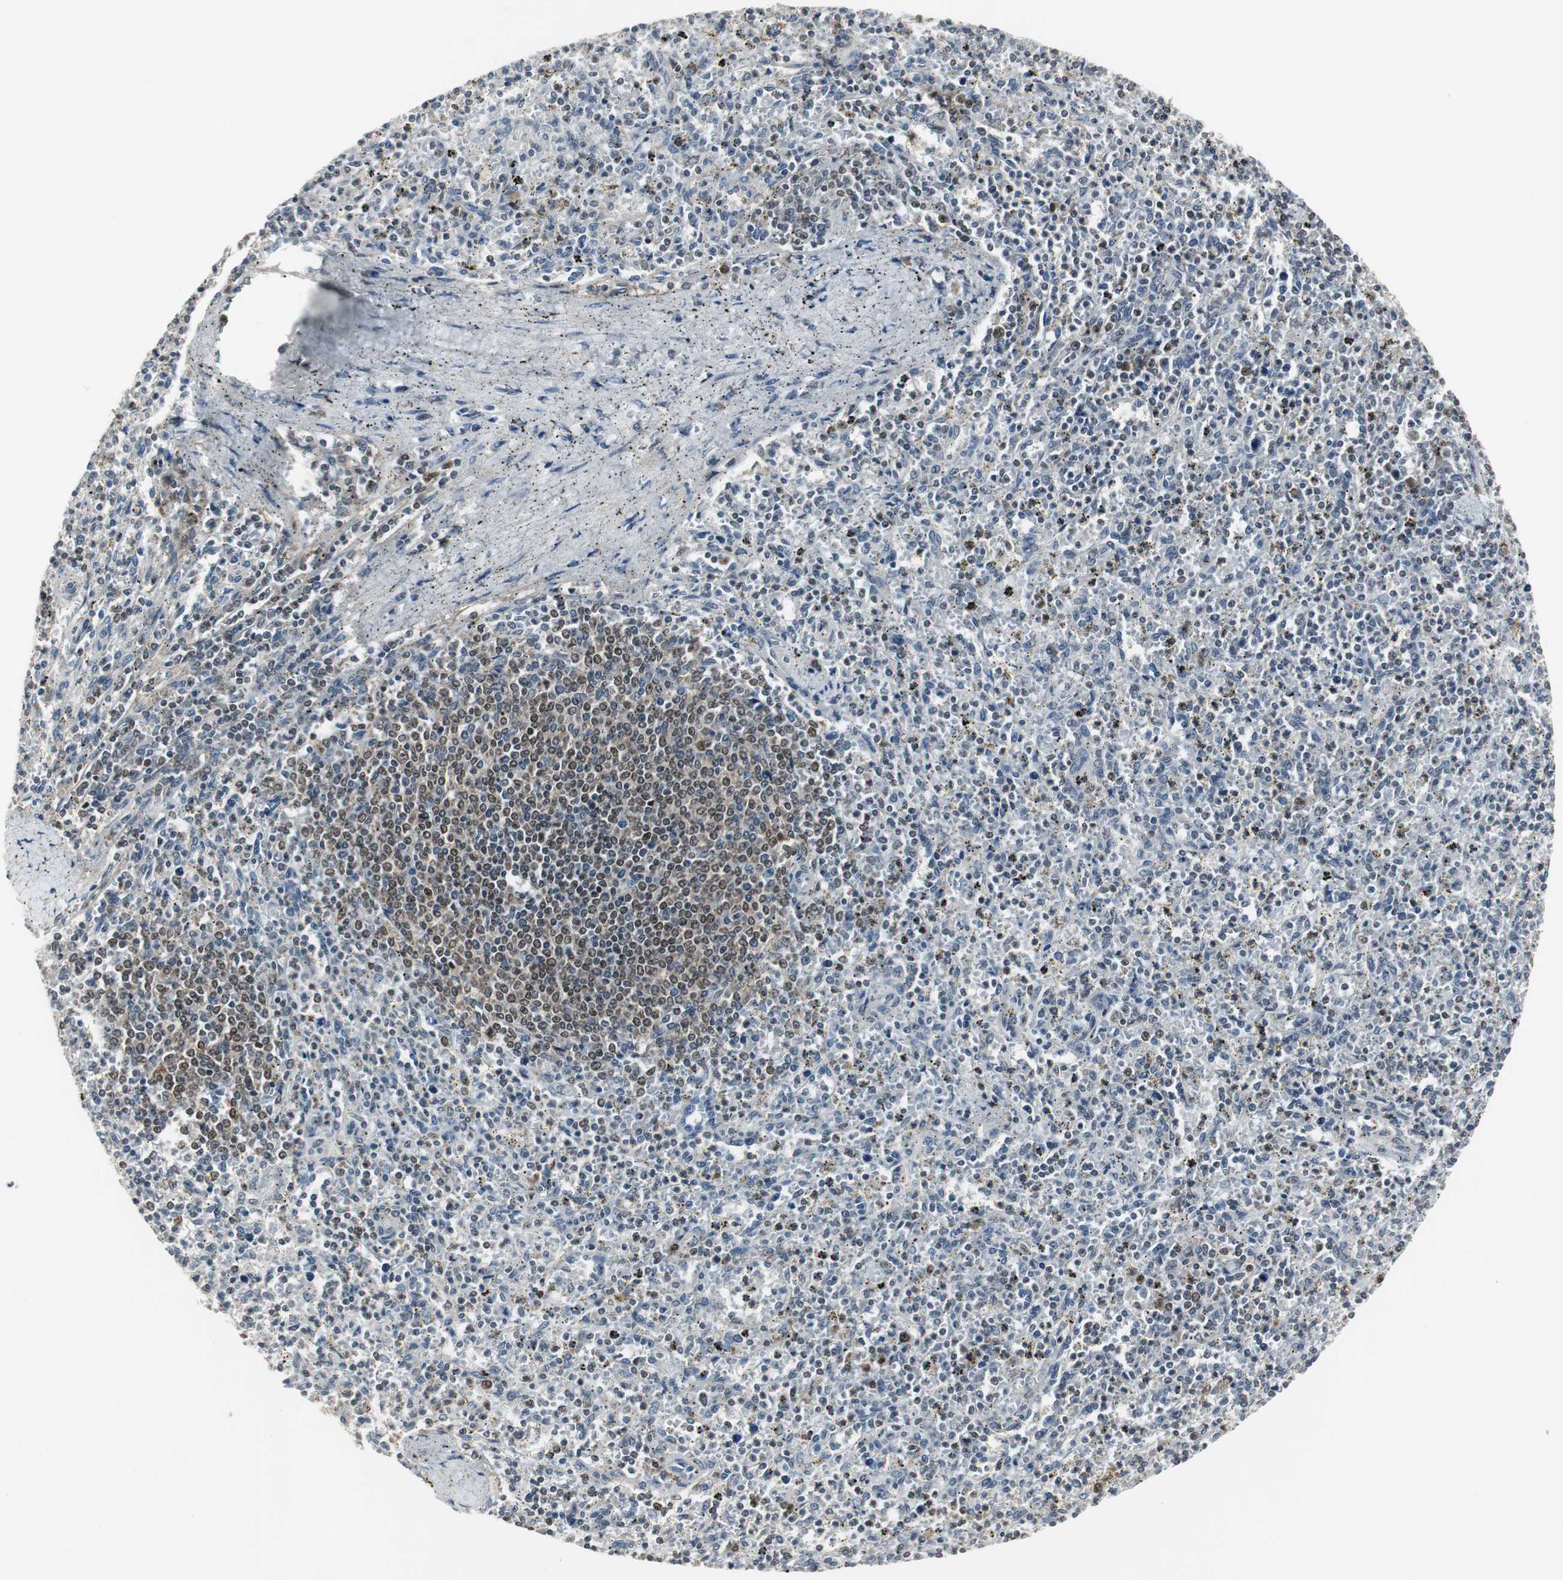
{"staining": {"intensity": "moderate", "quantity": "<25%", "location": "nuclear"}, "tissue": "spleen", "cell_type": "Cells in red pulp", "image_type": "normal", "snomed": [{"axis": "morphology", "description": "Normal tissue, NOS"}, {"axis": "topography", "description": "Spleen"}], "caption": "Immunohistochemical staining of benign spleen exhibits <25% levels of moderate nuclear protein staining in approximately <25% of cells in red pulp.", "gene": "MPG", "patient": {"sex": "male", "age": 72}}